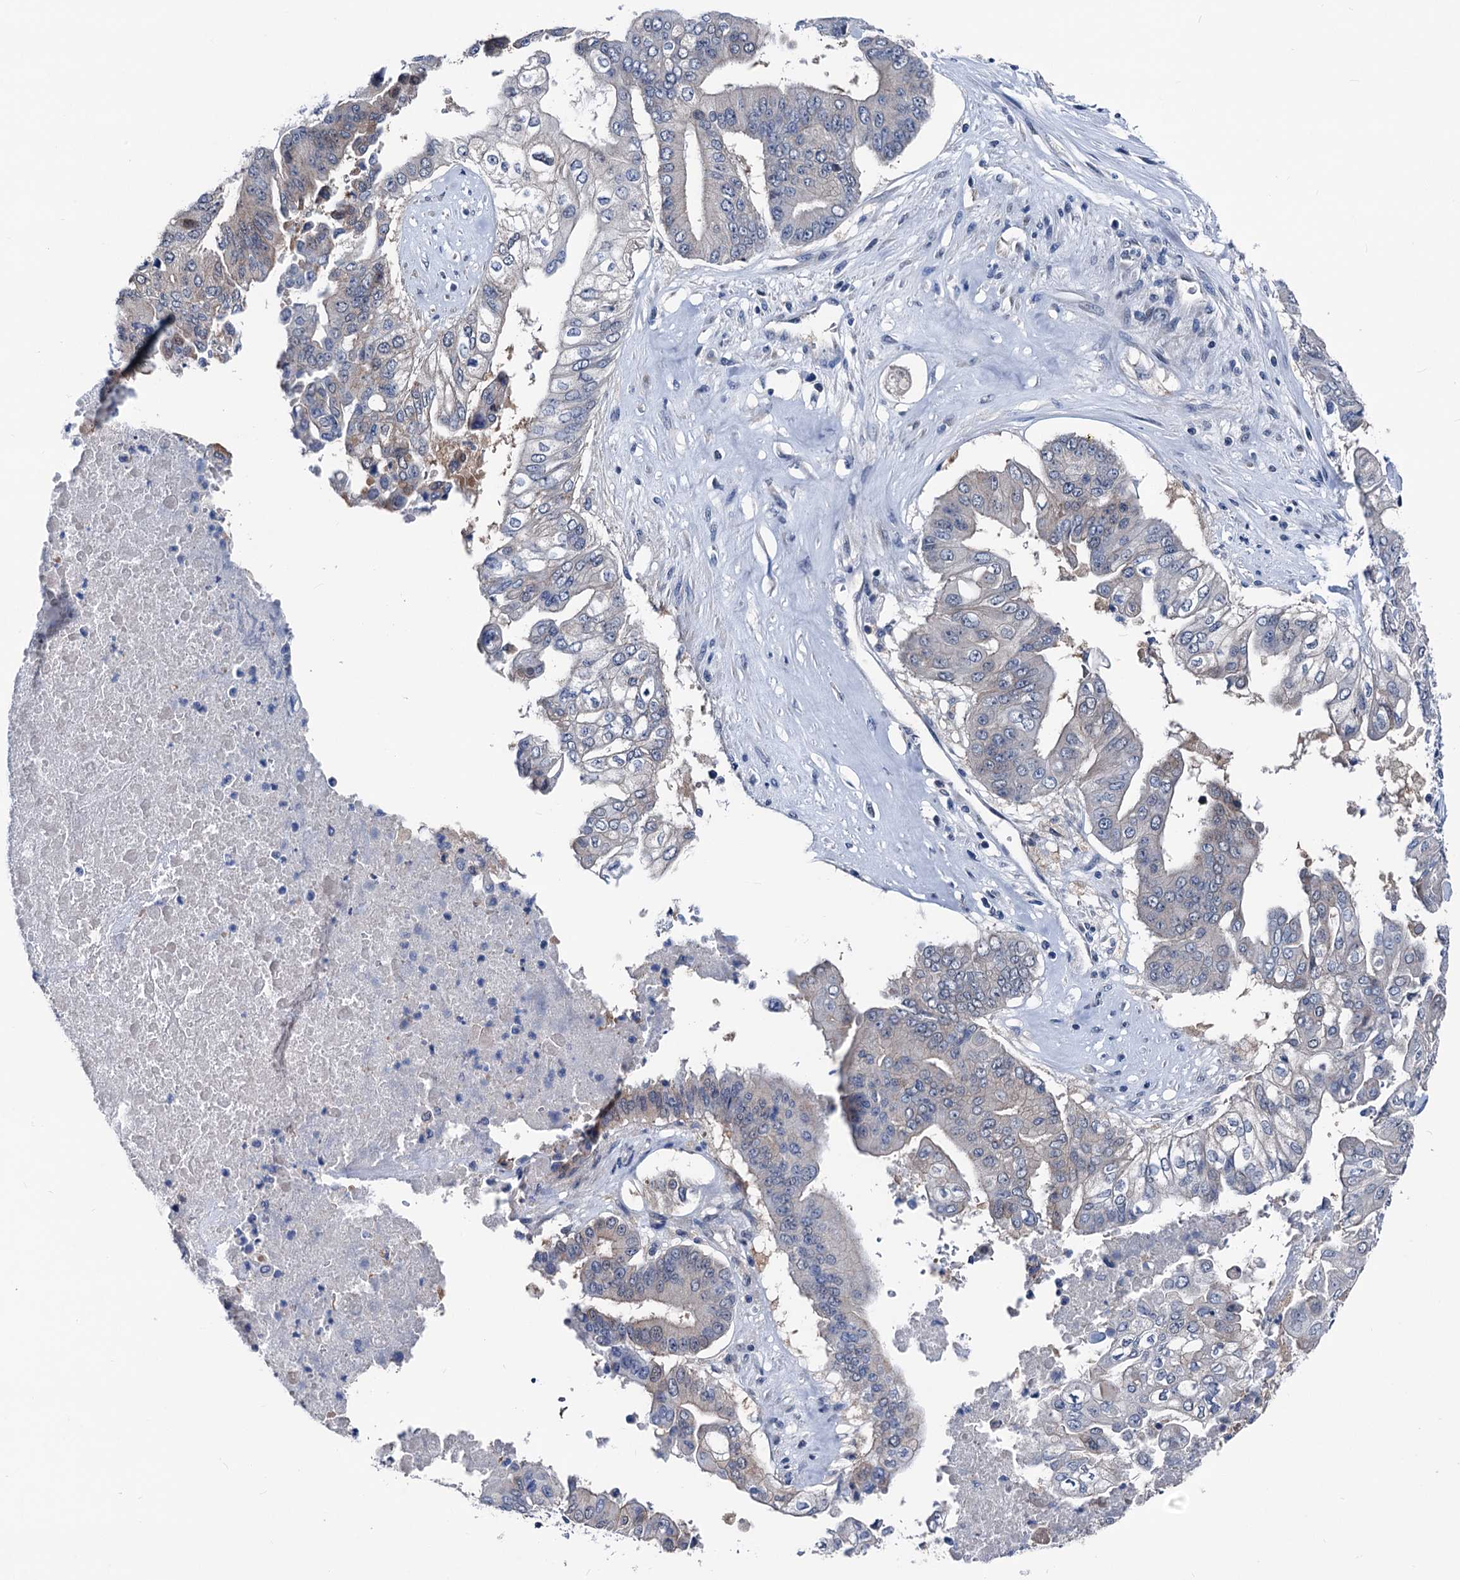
{"staining": {"intensity": "moderate", "quantity": "25%-75%", "location": "cytoplasmic/membranous"}, "tissue": "pancreatic cancer", "cell_type": "Tumor cells", "image_type": "cancer", "snomed": [{"axis": "morphology", "description": "Adenocarcinoma, NOS"}, {"axis": "topography", "description": "Pancreas"}], "caption": "Immunohistochemical staining of pancreatic adenocarcinoma demonstrates moderate cytoplasmic/membranous protein expression in about 25%-75% of tumor cells. The protein of interest is stained brown, and the nuclei are stained in blue (DAB (3,3'-diaminobenzidine) IHC with brightfield microscopy, high magnification).", "gene": "GLO1", "patient": {"sex": "female", "age": 77}}